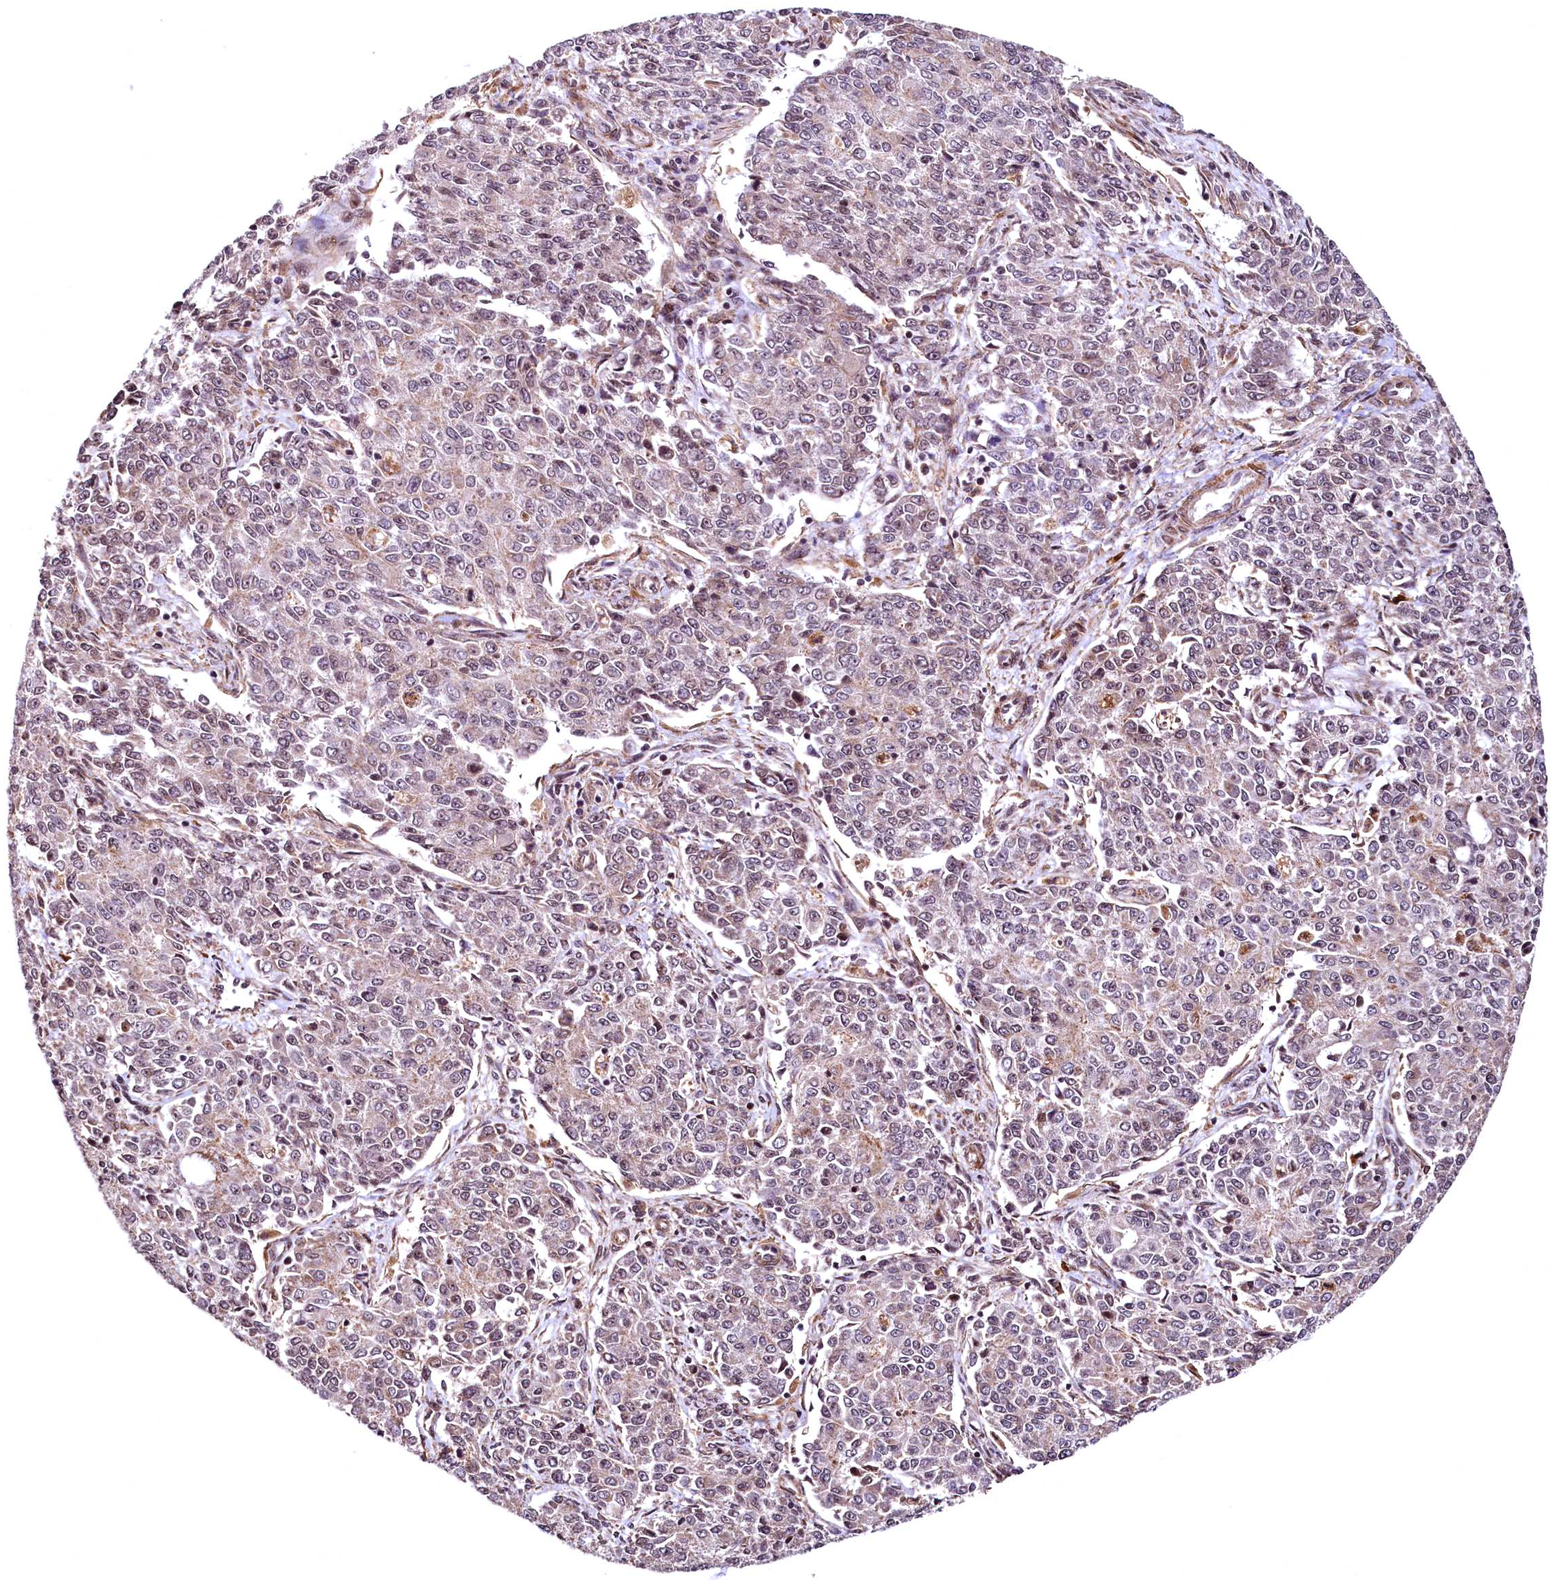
{"staining": {"intensity": "weak", "quantity": "25%-75%", "location": "cytoplasmic/membranous"}, "tissue": "endometrial cancer", "cell_type": "Tumor cells", "image_type": "cancer", "snomed": [{"axis": "morphology", "description": "Adenocarcinoma, NOS"}, {"axis": "topography", "description": "Endometrium"}], "caption": "About 25%-75% of tumor cells in human endometrial cancer exhibit weak cytoplasmic/membranous protein positivity as visualized by brown immunohistochemical staining.", "gene": "PDS5B", "patient": {"sex": "female", "age": 50}}